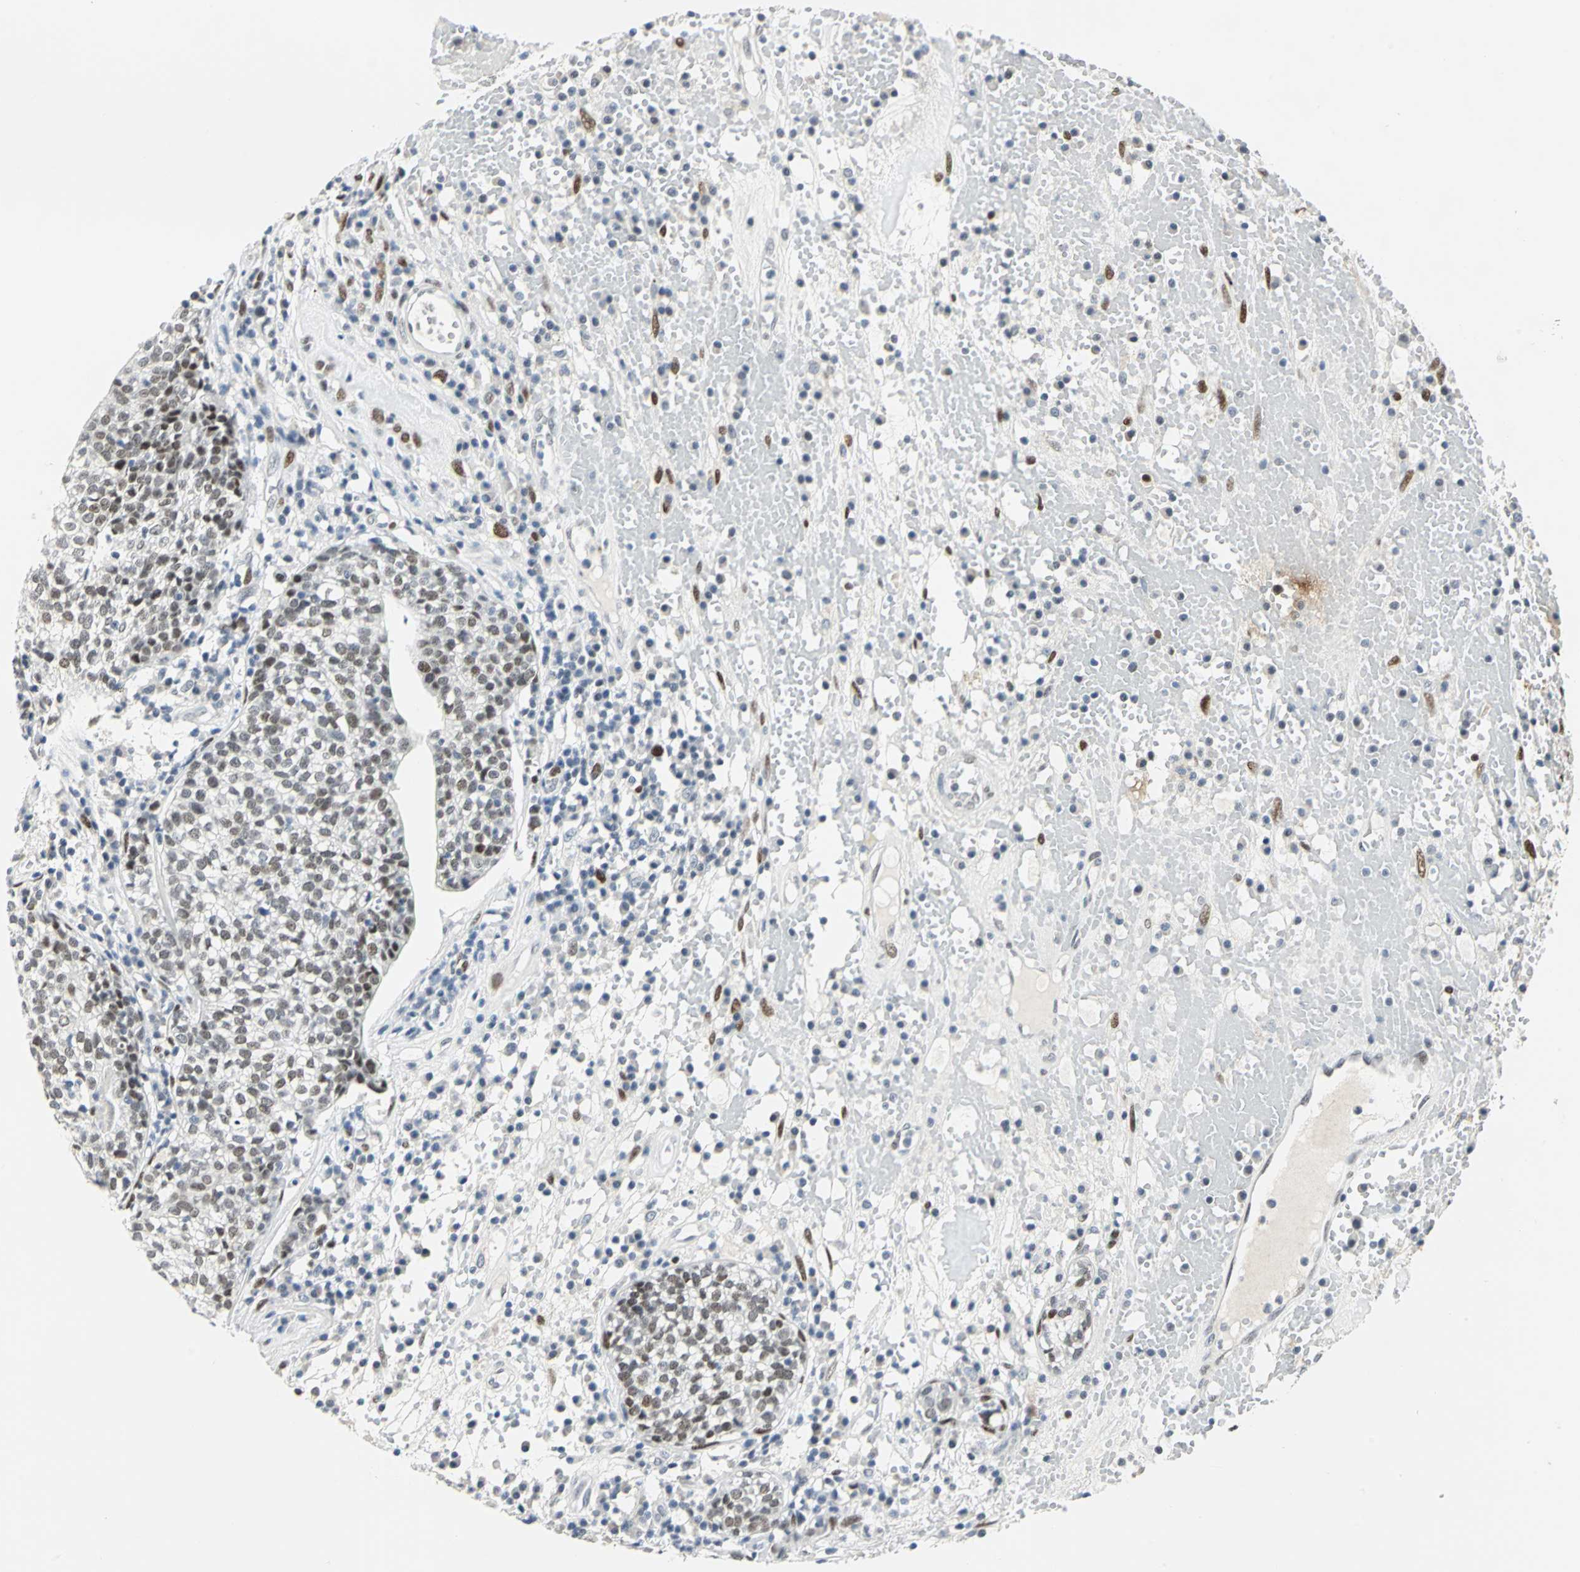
{"staining": {"intensity": "moderate", "quantity": ">75%", "location": "nuclear"}, "tissue": "head and neck cancer", "cell_type": "Tumor cells", "image_type": "cancer", "snomed": [{"axis": "morphology", "description": "Adenocarcinoma, NOS"}, {"axis": "topography", "description": "Salivary gland"}, {"axis": "topography", "description": "Head-Neck"}], "caption": "Immunohistochemical staining of human adenocarcinoma (head and neck) displays medium levels of moderate nuclear protein positivity in about >75% of tumor cells.", "gene": "MEIS2", "patient": {"sex": "female", "age": 65}}